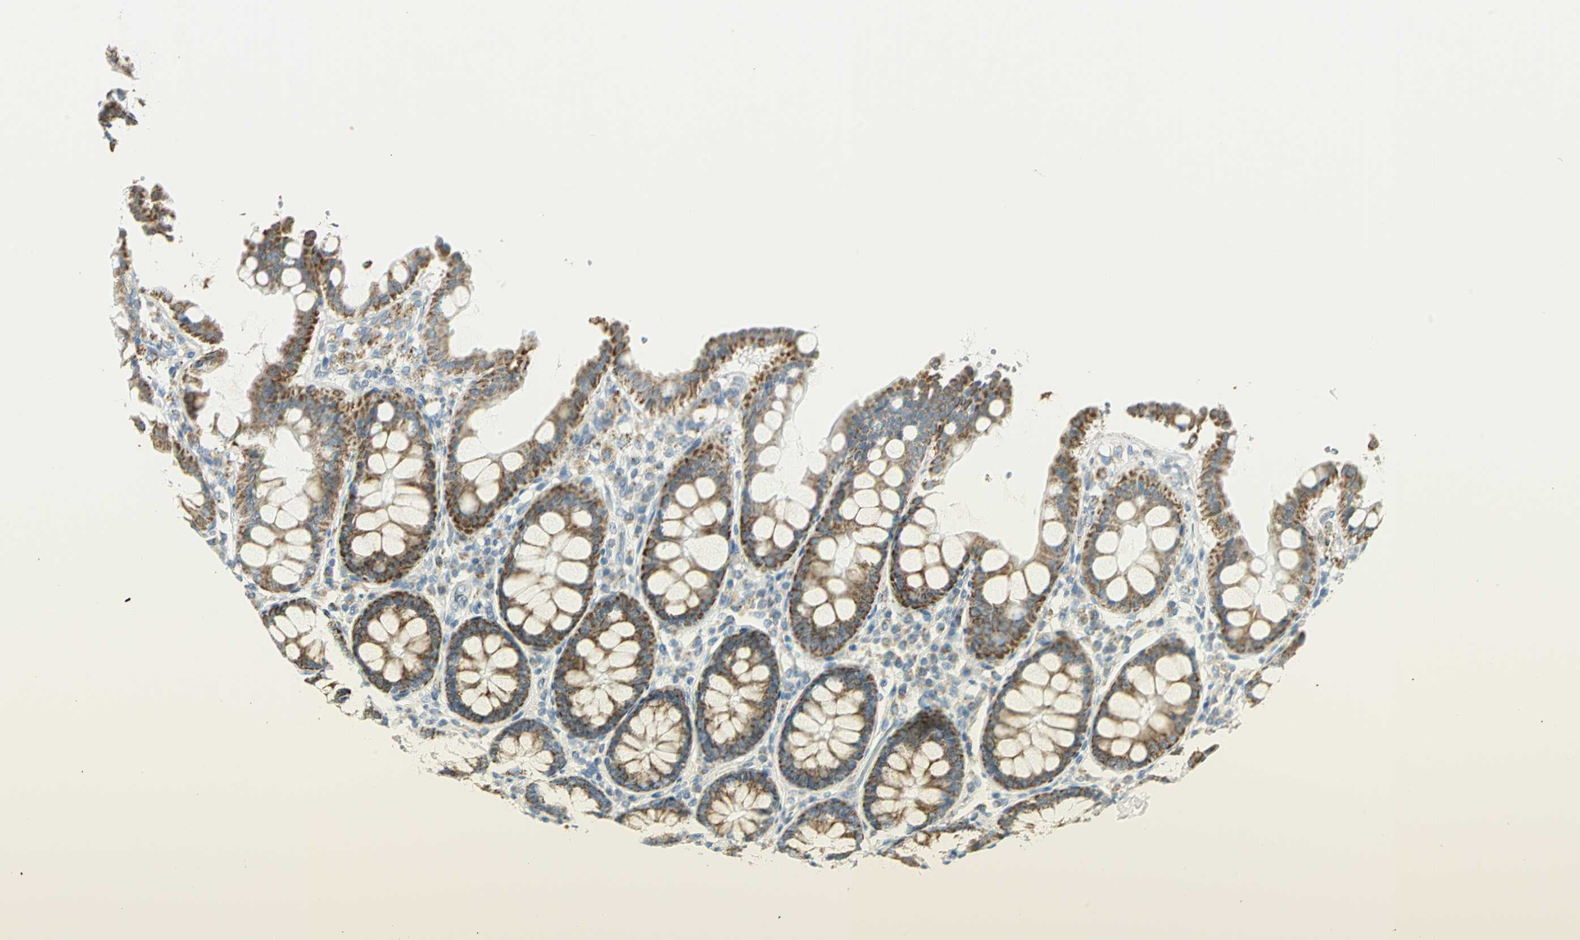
{"staining": {"intensity": "negative", "quantity": "none", "location": "none"}, "tissue": "colon", "cell_type": "Endothelial cells", "image_type": "normal", "snomed": [{"axis": "morphology", "description": "Normal tissue, NOS"}, {"axis": "topography", "description": "Colon"}], "caption": "High power microscopy image of an IHC photomicrograph of unremarkable colon, revealing no significant positivity in endothelial cells.", "gene": "NTRK1", "patient": {"sex": "female", "age": 61}}